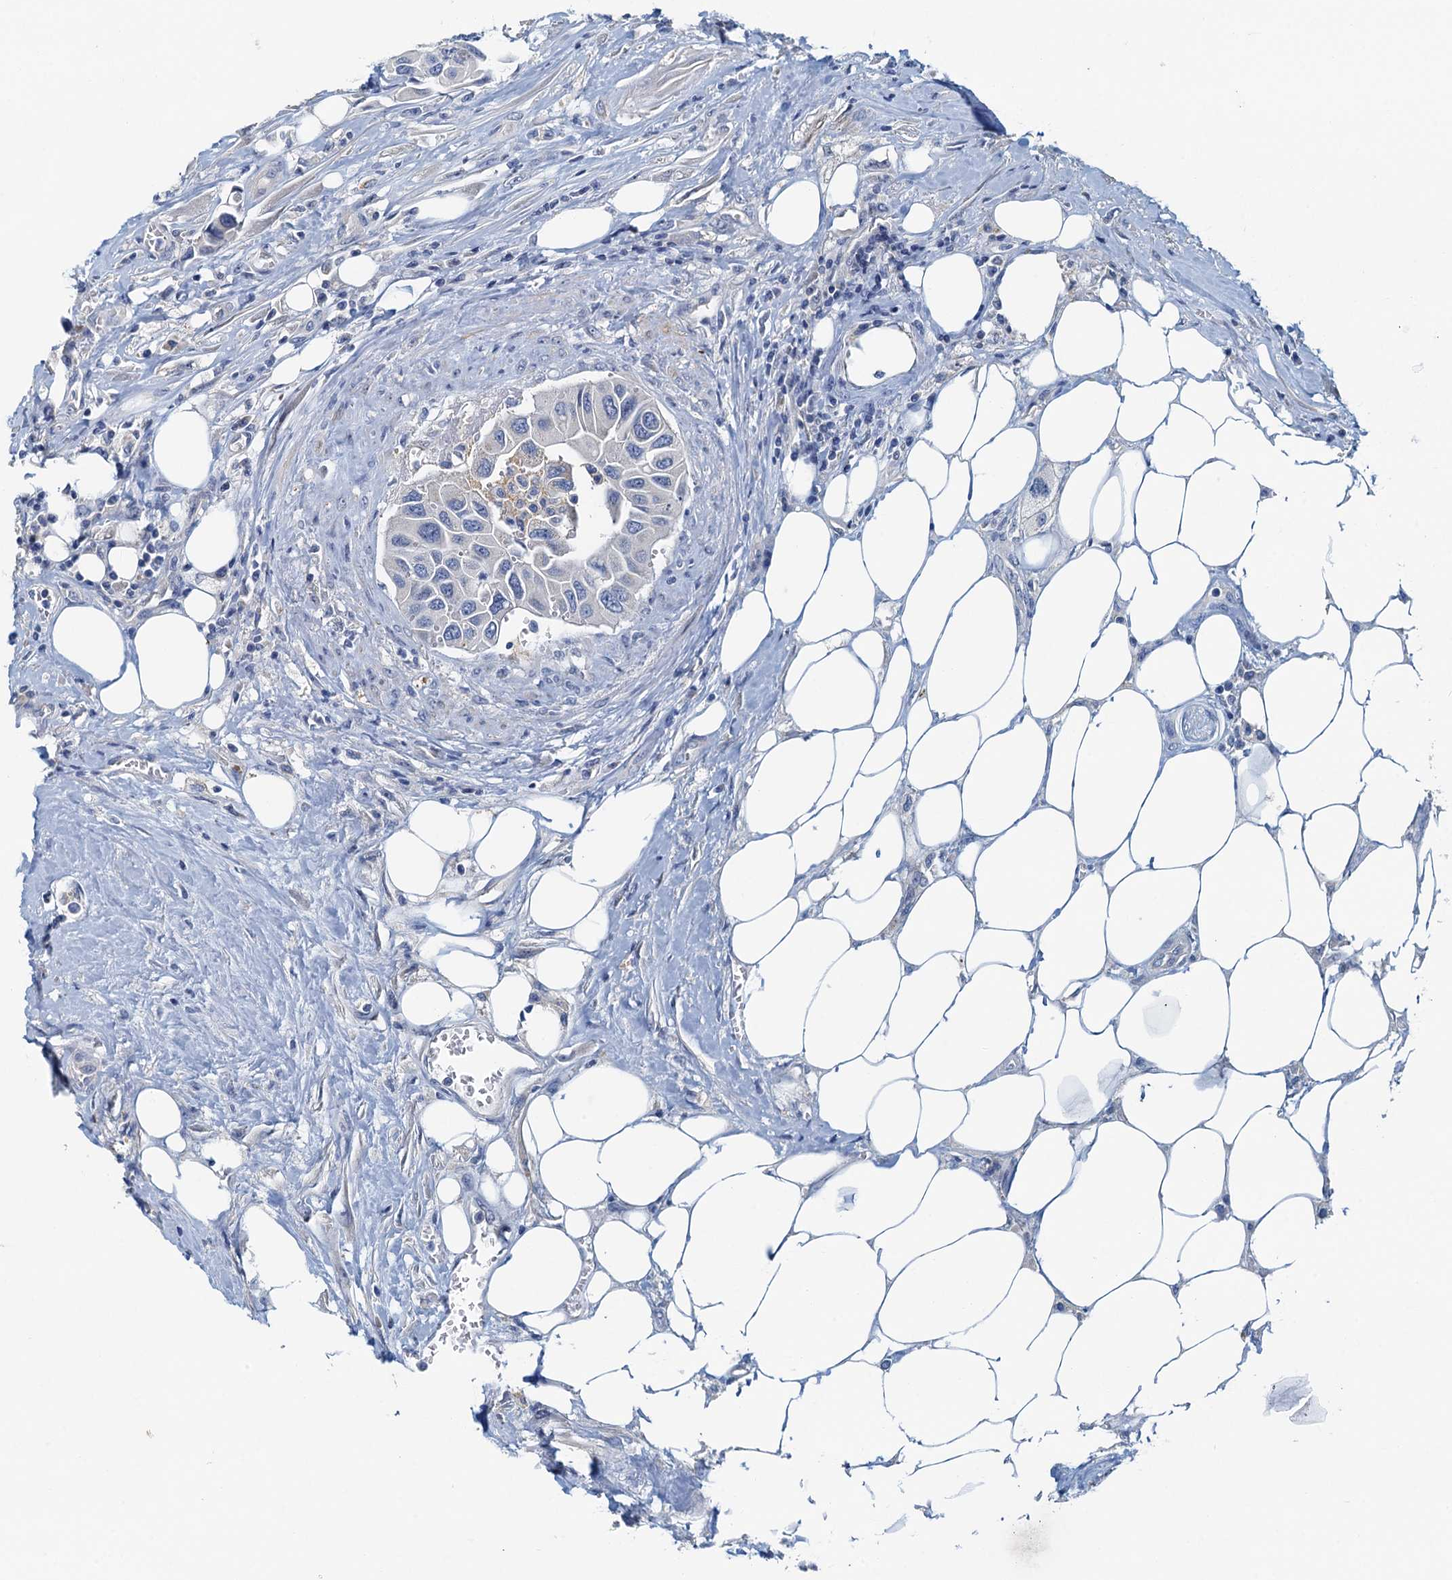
{"staining": {"intensity": "negative", "quantity": "none", "location": "none"}, "tissue": "urothelial cancer", "cell_type": "Tumor cells", "image_type": "cancer", "snomed": [{"axis": "morphology", "description": "Urothelial carcinoma, High grade"}, {"axis": "topography", "description": "Urinary bladder"}], "caption": "Immunohistochemistry (IHC) image of neoplastic tissue: urothelial cancer stained with DAB (3,3'-diaminobenzidine) shows no significant protein expression in tumor cells.", "gene": "DTD1", "patient": {"sex": "male", "age": 74}}